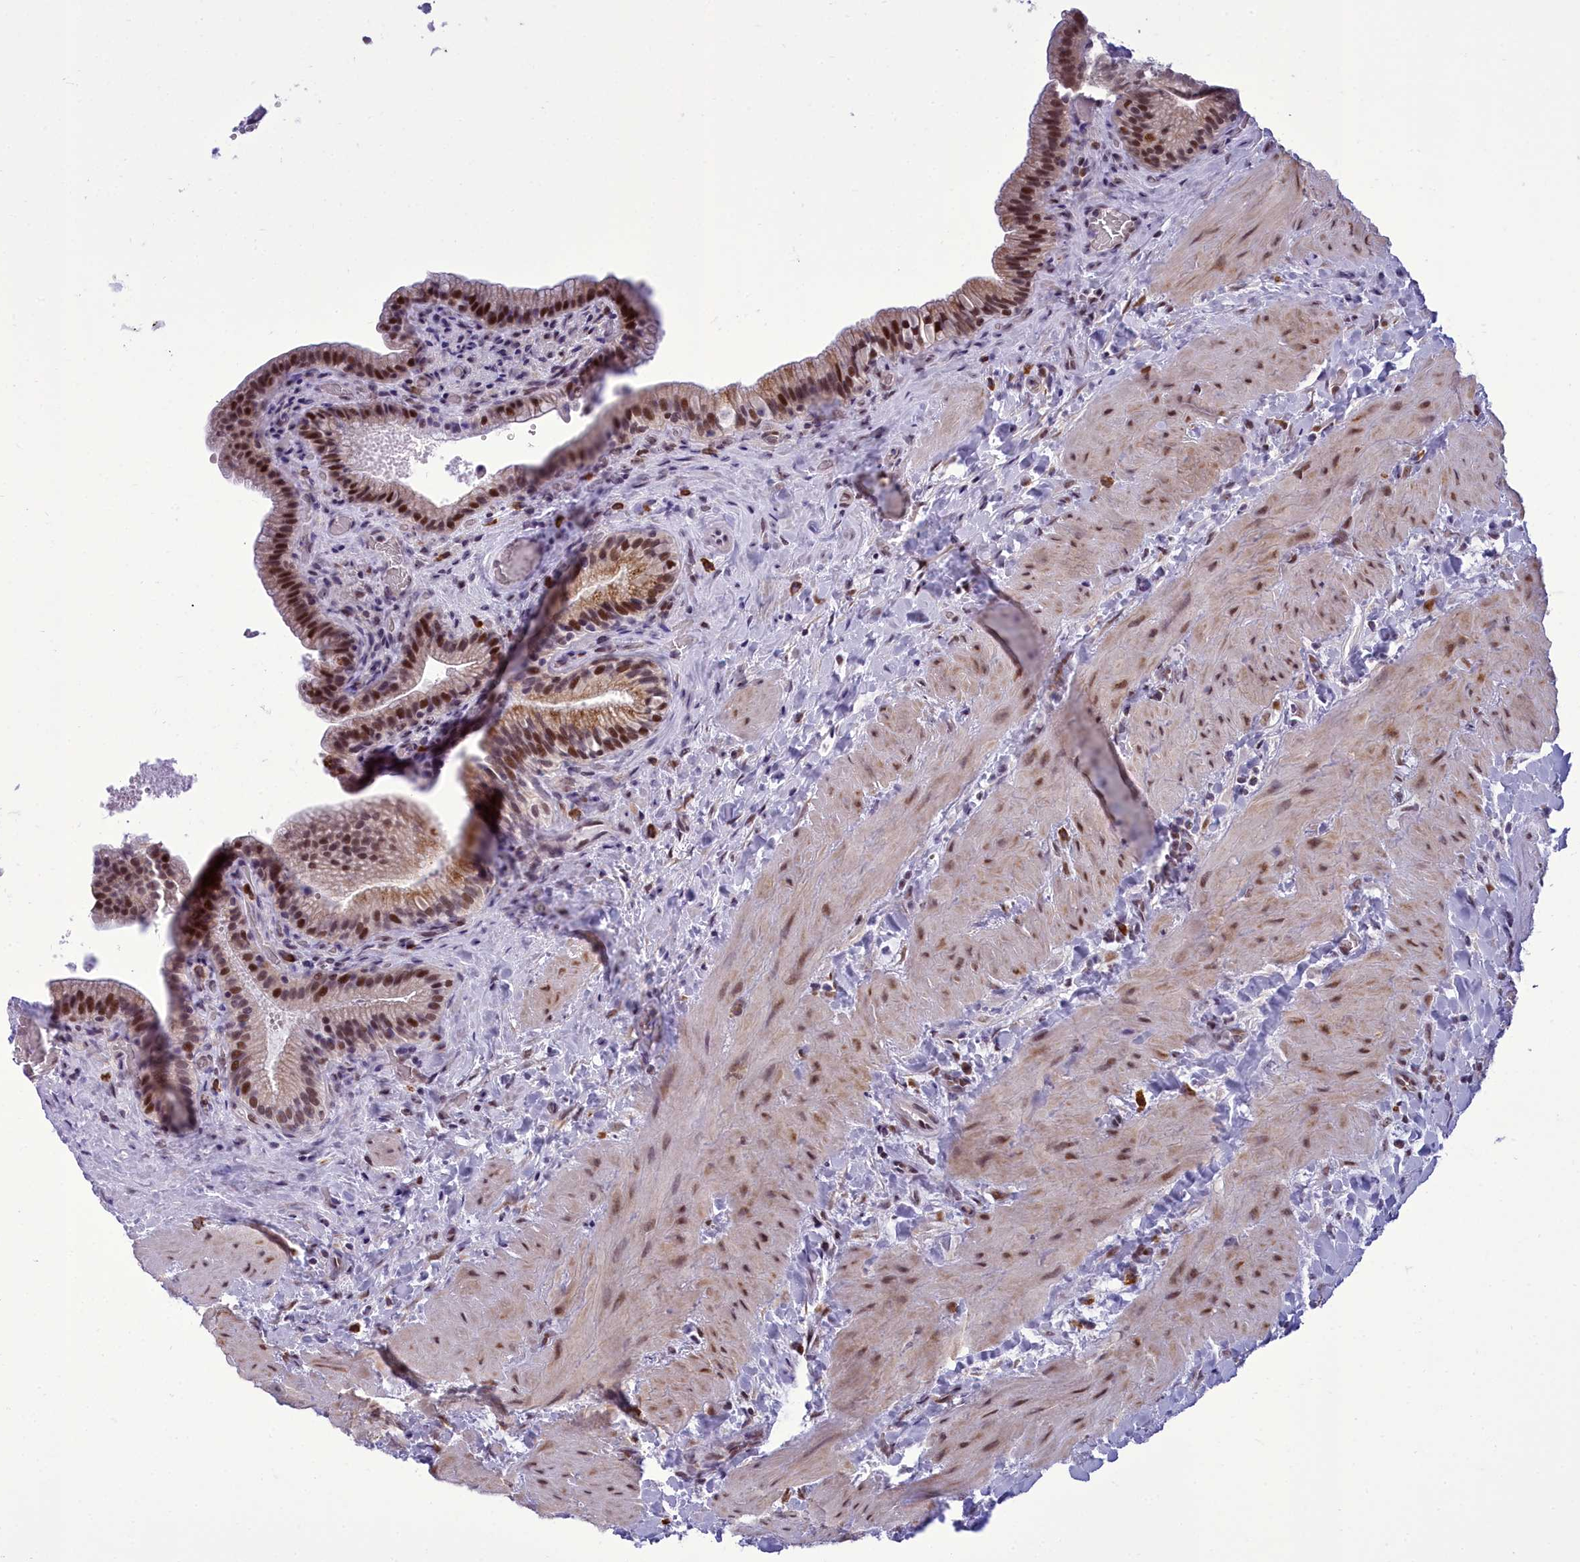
{"staining": {"intensity": "strong", "quantity": ">75%", "location": "cytoplasmic/membranous,nuclear"}, "tissue": "gallbladder", "cell_type": "Glandular cells", "image_type": "normal", "snomed": [{"axis": "morphology", "description": "Normal tissue, NOS"}, {"axis": "topography", "description": "Gallbladder"}], "caption": "IHC of unremarkable human gallbladder displays high levels of strong cytoplasmic/membranous,nuclear positivity in approximately >75% of glandular cells. The staining is performed using DAB (3,3'-diaminobenzidine) brown chromogen to label protein expression. The nuclei are counter-stained blue using hematoxylin.", "gene": "CEACAM19", "patient": {"sex": "male", "age": 24}}